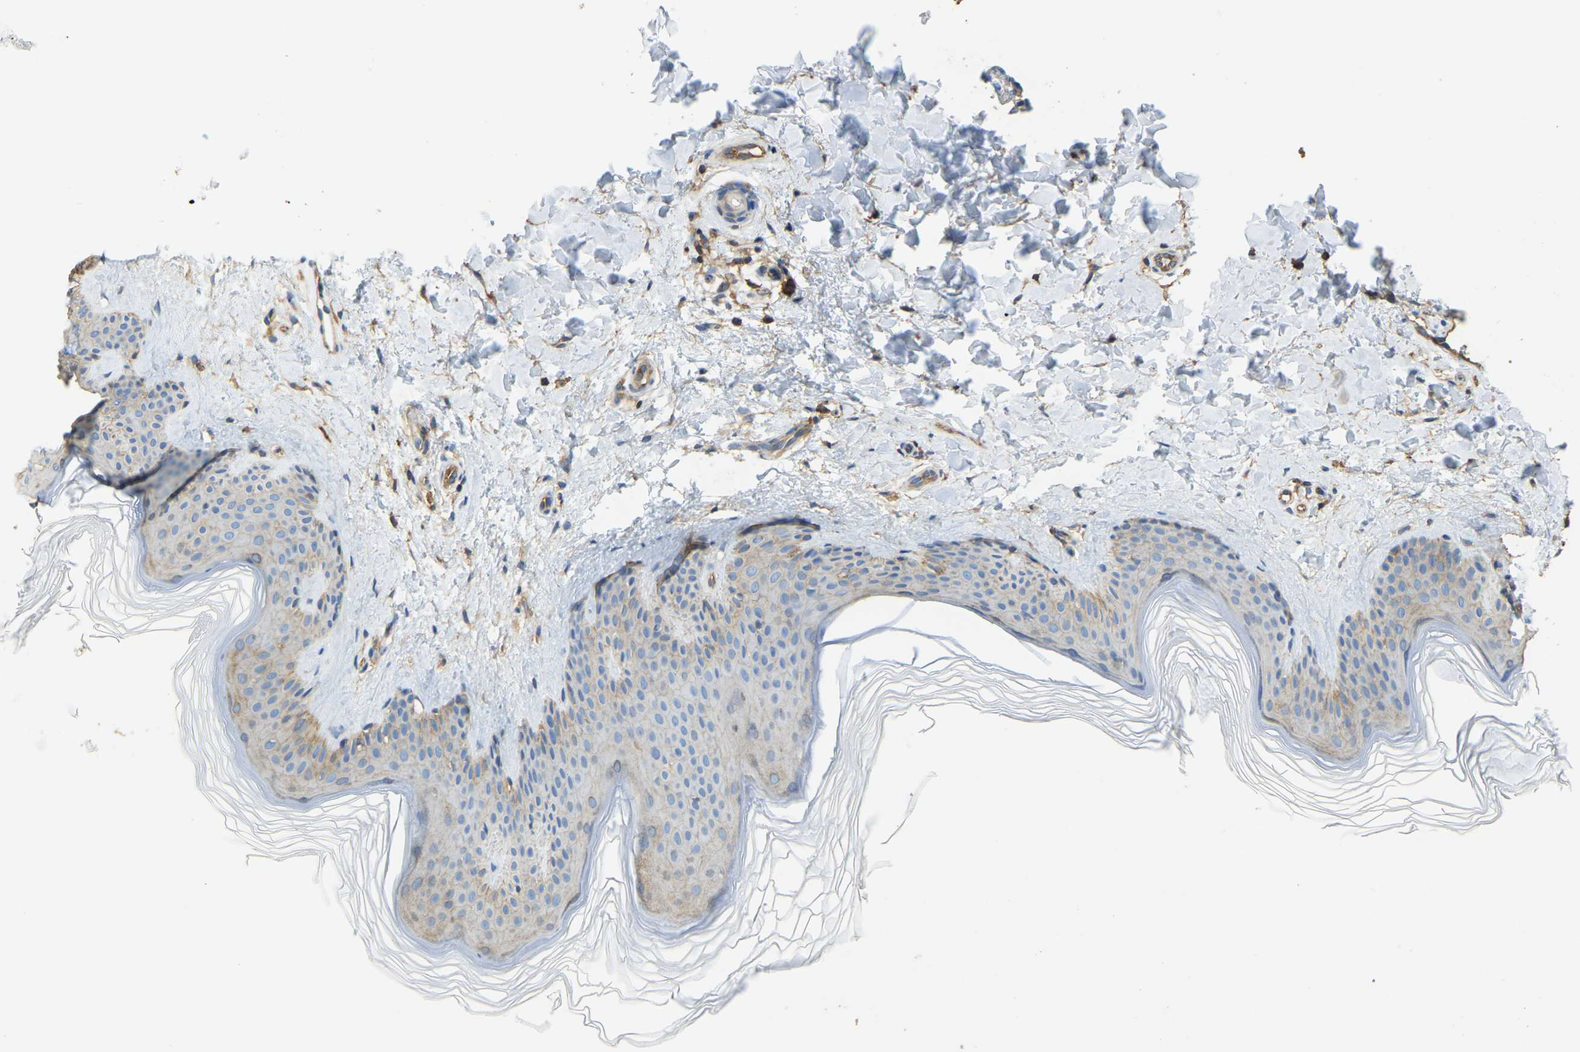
{"staining": {"intensity": "weak", "quantity": ">75%", "location": "cytoplasmic/membranous"}, "tissue": "skin", "cell_type": "Fibroblasts", "image_type": "normal", "snomed": [{"axis": "morphology", "description": "Normal tissue, NOS"}, {"axis": "morphology", "description": "Malignant melanoma, Metastatic site"}, {"axis": "topography", "description": "Skin"}], "caption": "High-power microscopy captured an IHC micrograph of unremarkable skin, revealing weak cytoplasmic/membranous staining in about >75% of fibroblasts. The staining was performed using DAB to visualize the protein expression in brown, while the nuclei were stained in blue with hematoxylin (Magnification: 20x).", "gene": "AHNAK", "patient": {"sex": "male", "age": 41}}